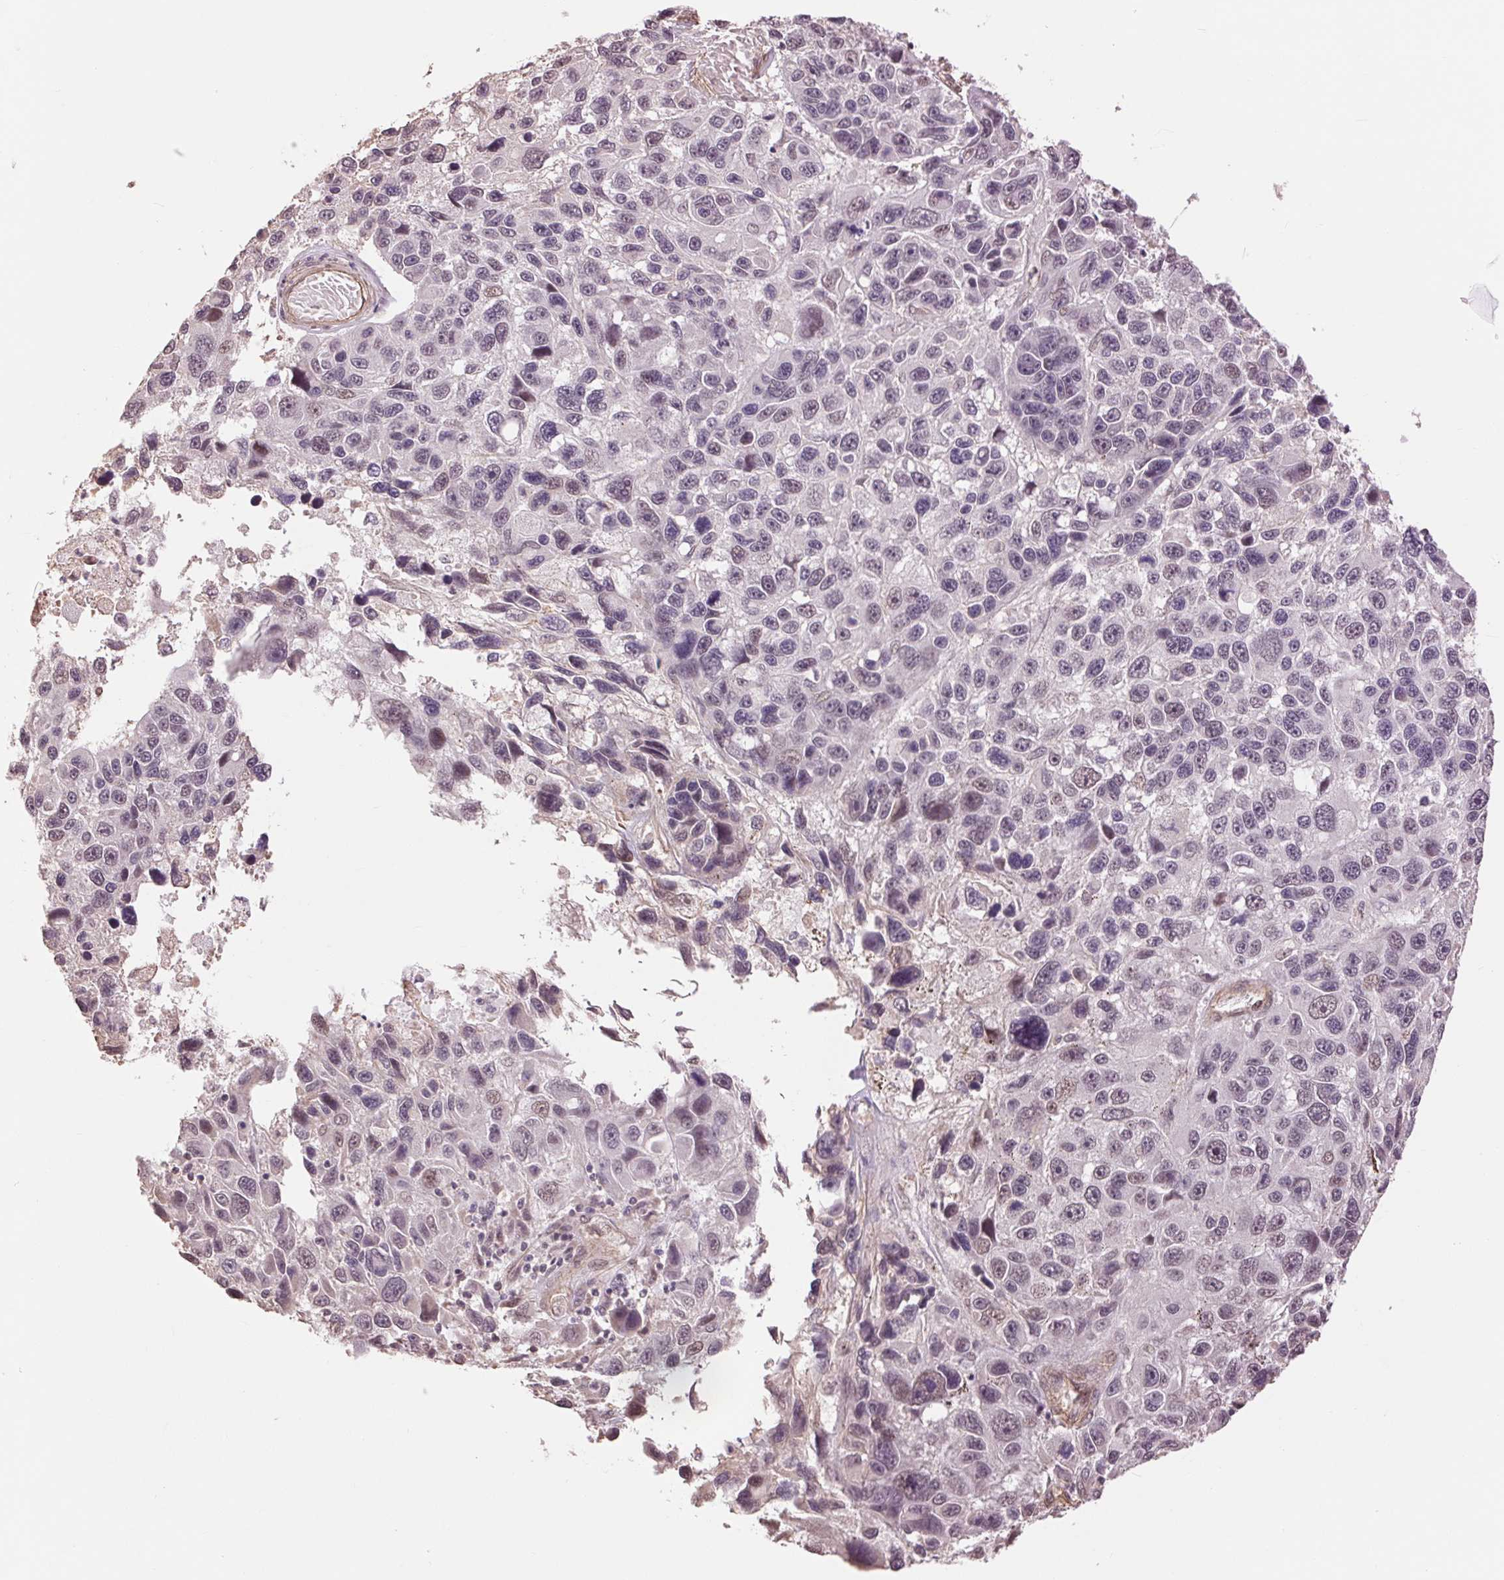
{"staining": {"intensity": "weak", "quantity": "<25%", "location": "nuclear"}, "tissue": "melanoma", "cell_type": "Tumor cells", "image_type": "cancer", "snomed": [{"axis": "morphology", "description": "Malignant melanoma, NOS"}, {"axis": "topography", "description": "Skin"}], "caption": "Malignant melanoma stained for a protein using IHC demonstrates no staining tumor cells.", "gene": "PALM", "patient": {"sex": "male", "age": 53}}